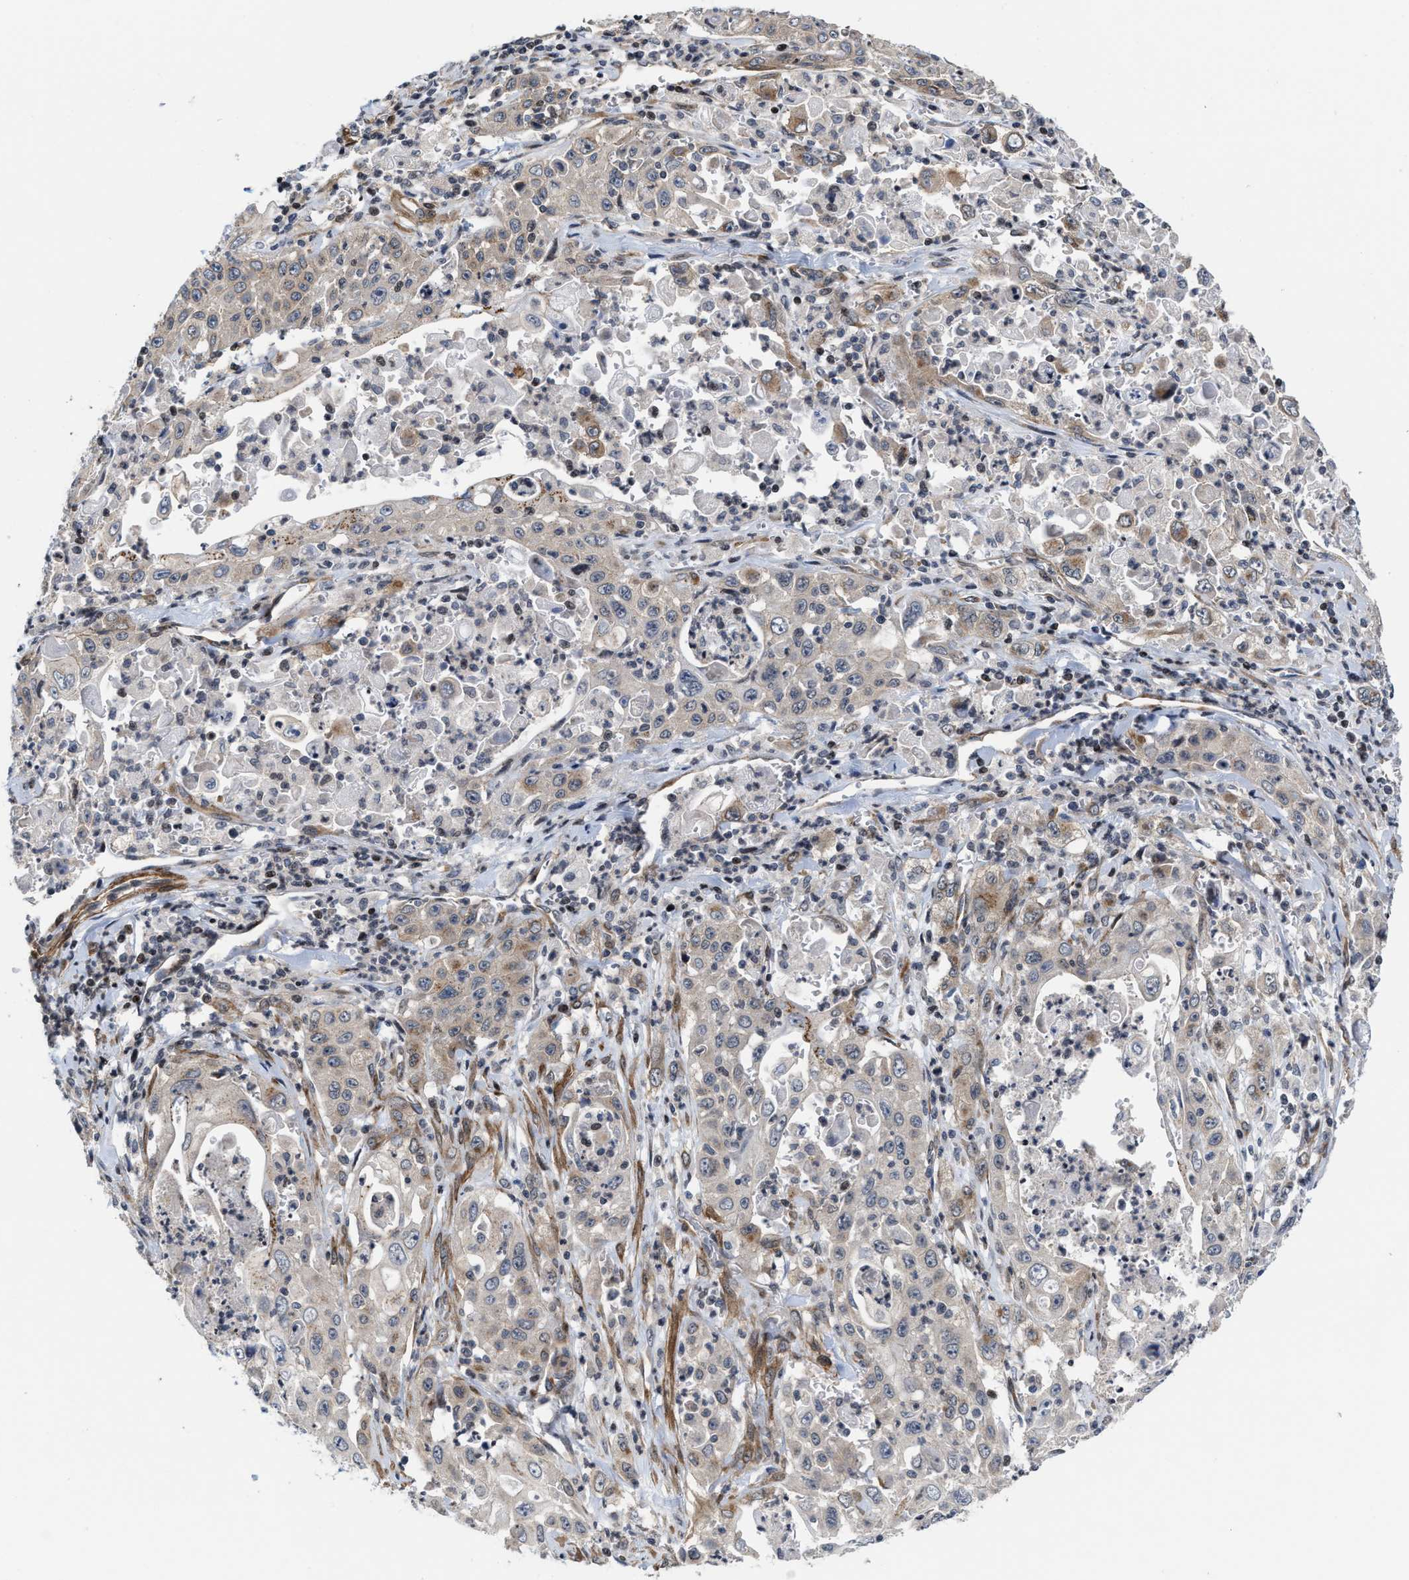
{"staining": {"intensity": "weak", "quantity": "<25%", "location": "cytoplasmic/membranous"}, "tissue": "pancreatic cancer", "cell_type": "Tumor cells", "image_type": "cancer", "snomed": [{"axis": "morphology", "description": "Adenocarcinoma, NOS"}, {"axis": "topography", "description": "Pancreas"}], "caption": "Tumor cells show no significant expression in pancreatic adenocarcinoma. (DAB immunohistochemistry (IHC), high magnification).", "gene": "TGFB1I1", "patient": {"sex": "male", "age": 70}}